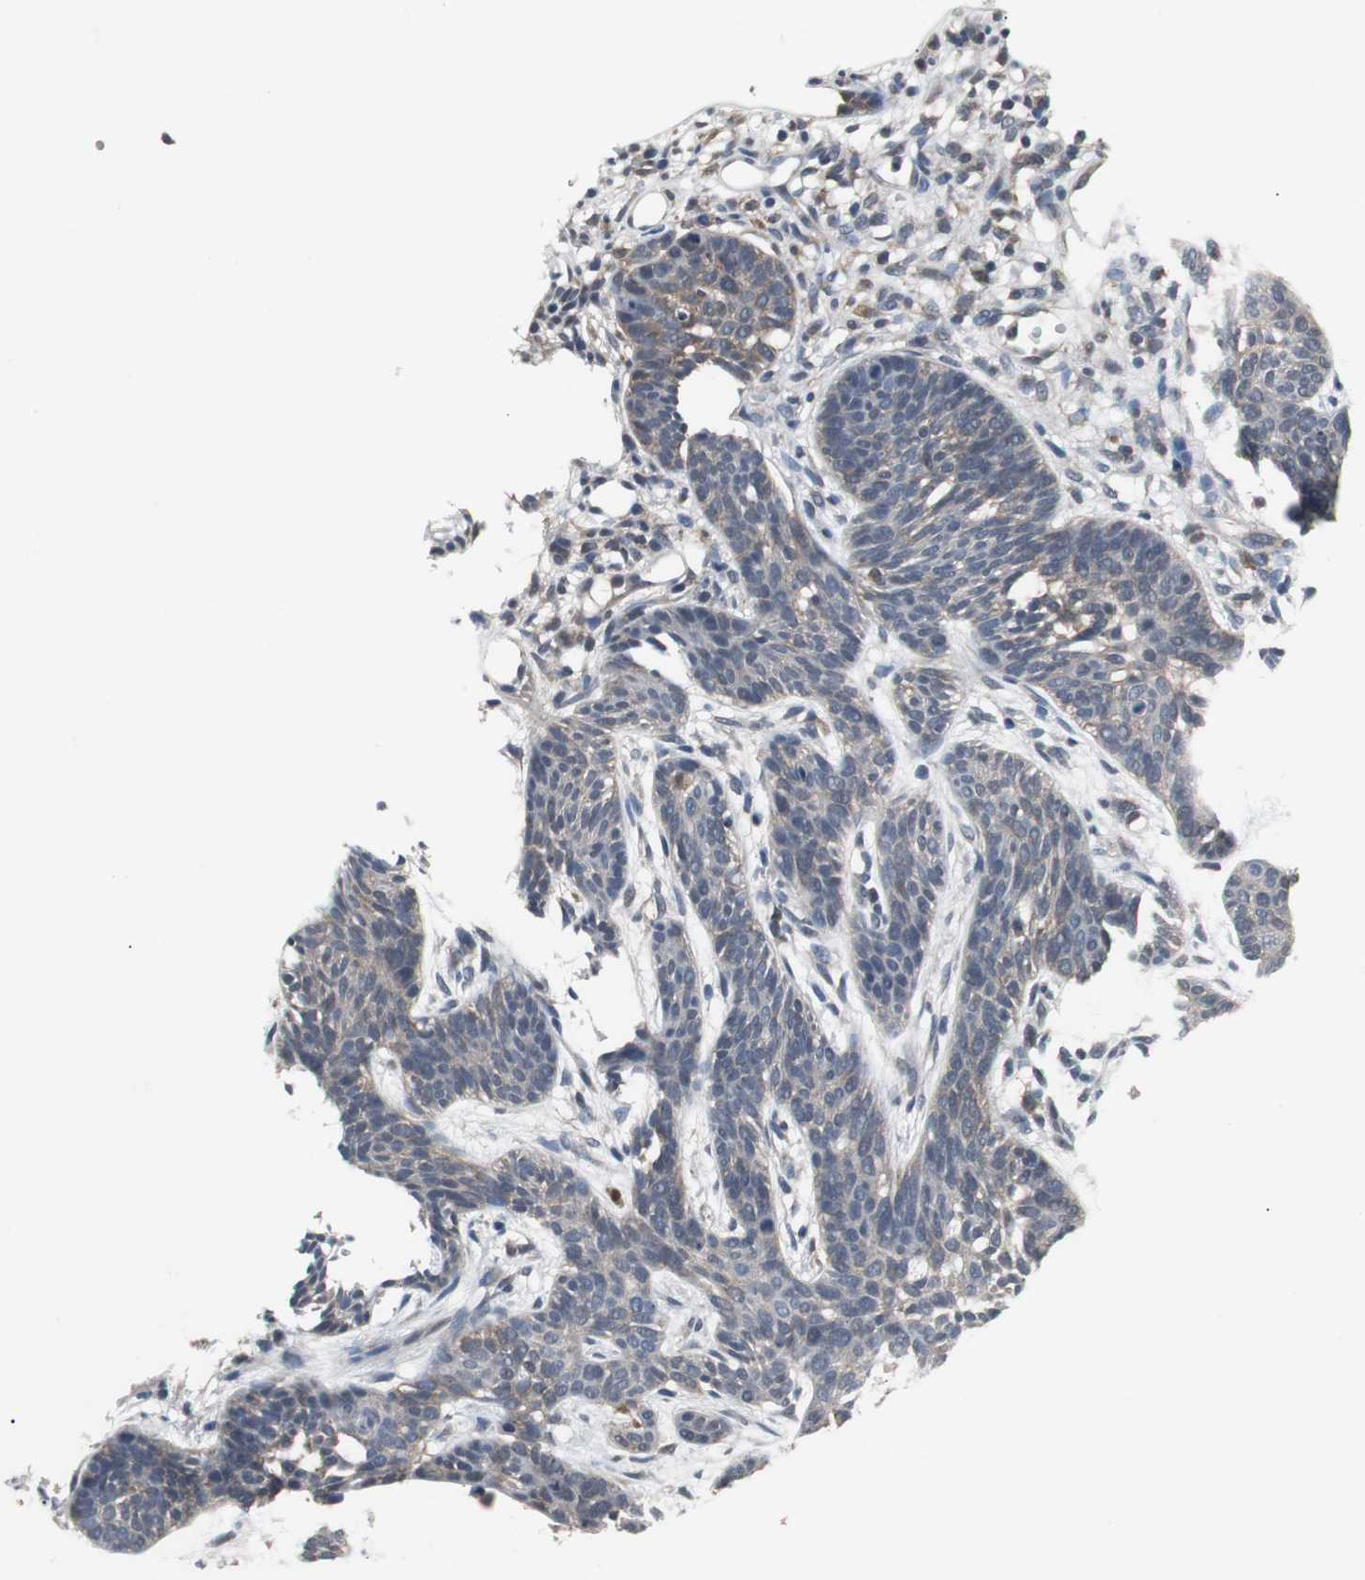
{"staining": {"intensity": "weak", "quantity": "25%-75%", "location": "cytoplasmic/membranous"}, "tissue": "skin cancer", "cell_type": "Tumor cells", "image_type": "cancer", "snomed": [{"axis": "morphology", "description": "Normal tissue, NOS"}, {"axis": "morphology", "description": "Basal cell carcinoma"}, {"axis": "topography", "description": "Skin"}], "caption": "Immunohistochemistry (IHC) (DAB) staining of human skin basal cell carcinoma exhibits weak cytoplasmic/membranous protein staining in about 25%-75% of tumor cells.", "gene": "ZSCAN22", "patient": {"sex": "female", "age": 69}}